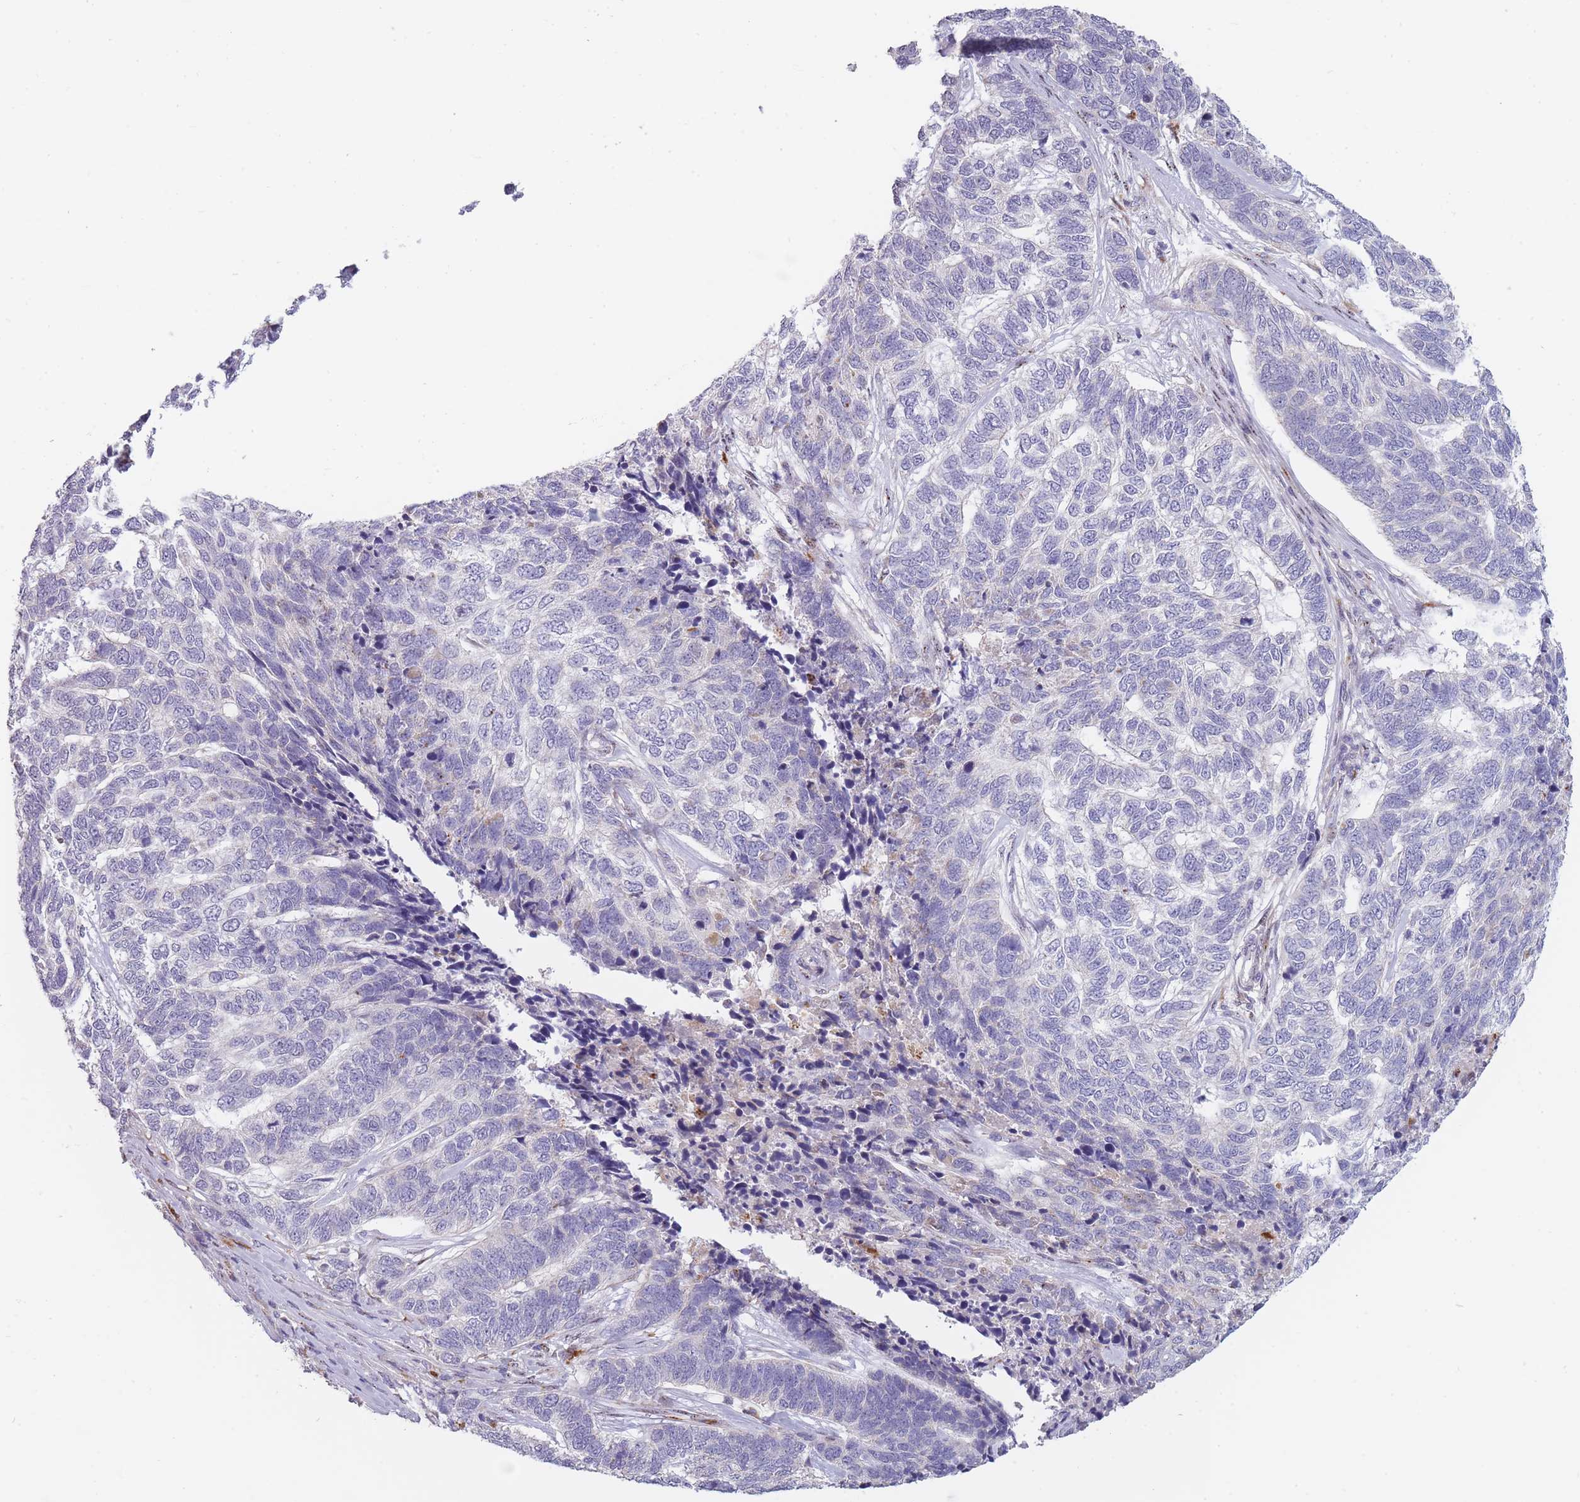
{"staining": {"intensity": "negative", "quantity": "none", "location": "none"}, "tissue": "skin cancer", "cell_type": "Tumor cells", "image_type": "cancer", "snomed": [{"axis": "morphology", "description": "Basal cell carcinoma"}, {"axis": "topography", "description": "Skin"}], "caption": "This is a photomicrograph of immunohistochemistry staining of skin cancer (basal cell carcinoma), which shows no positivity in tumor cells.", "gene": "TRIM61", "patient": {"sex": "female", "age": 65}}